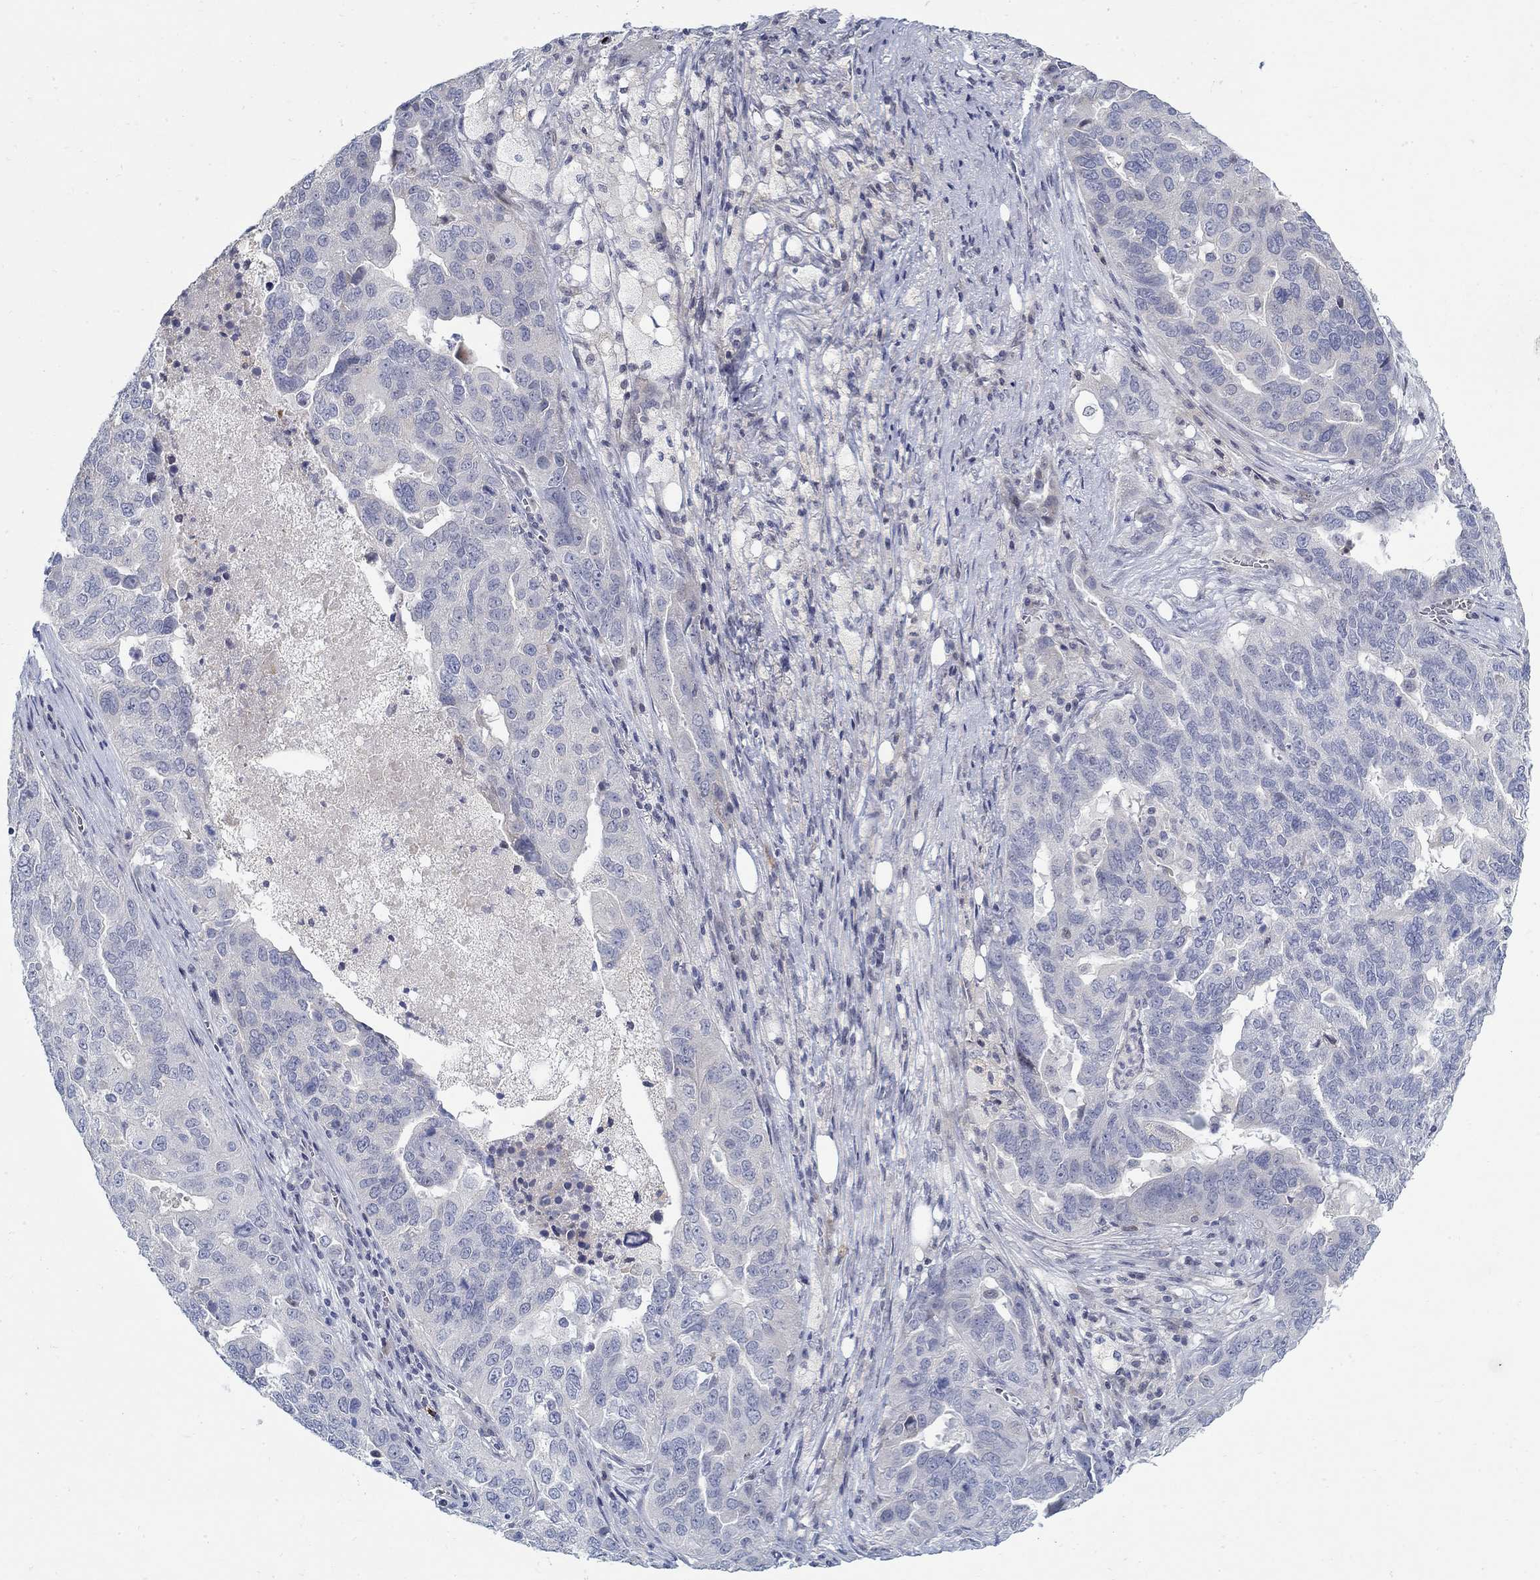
{"staining": {"intensity": "negative", "quantity": "none", "location": "none"}, "tissue": "ovarian cancer", "cell_type": "Tumor cells", "image_type": "cancer", "snomed": [{"axis": "morphology", "description": "Carcinoma, endometroid"}, {"axis": "topography", "description": "Soft tissue"}, {"axis": "topography", "description": "Ovary"}], "caption": "Immunohistochemical staining of human ovarian endometroid carcinoma exhibits no significant expression in tumor cells.", "gene": "ANO7", "patient": {"sex": "female", "age": 52}}